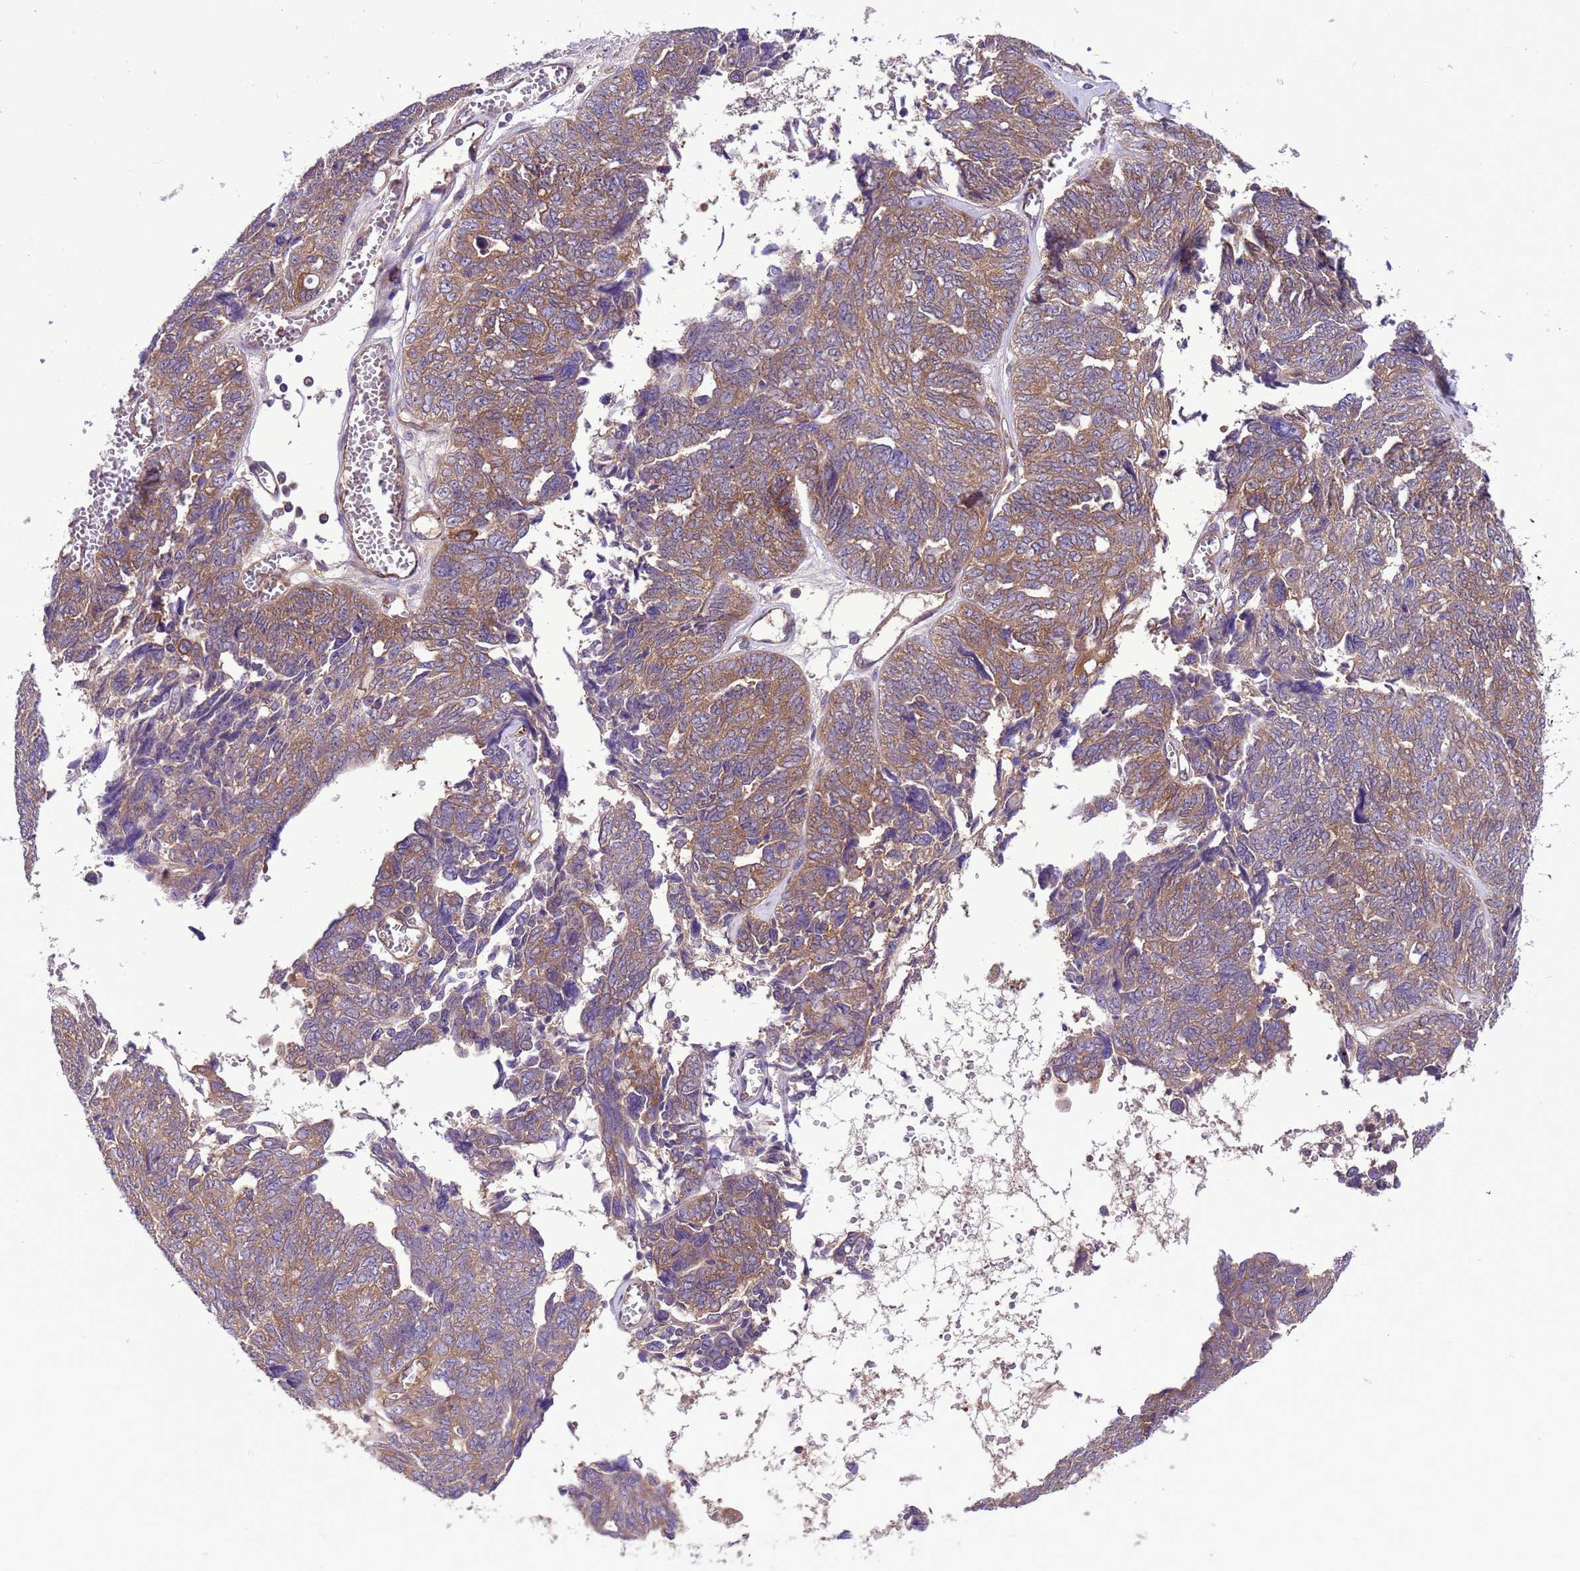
{"staining": {"intensity": "moderate", "quantity": ">75%", "location": "cytoplasmic/membranous"}, "tissue": "ovarian cancer", "cell_type": "Tumor cells", "image_type": "cancer", "snomed": [{"axis": "morphology", "description": "Cystadenocarcinoma, serous, NOS"}, {"axis": "topography", "description": "Ovary"}], "caption": "High-power microscopy captured an immunohistochemistry image of ovarian cancer (serous cystadenocarcinoma), revealing moderate cytoplasmic/membranous staining in about >75% of tumor cells. (DAB = brown stain, brightfield microscopy at high magnification).", "gene": "RABEP2", "patient": {"sex": "female", "age": 79}}